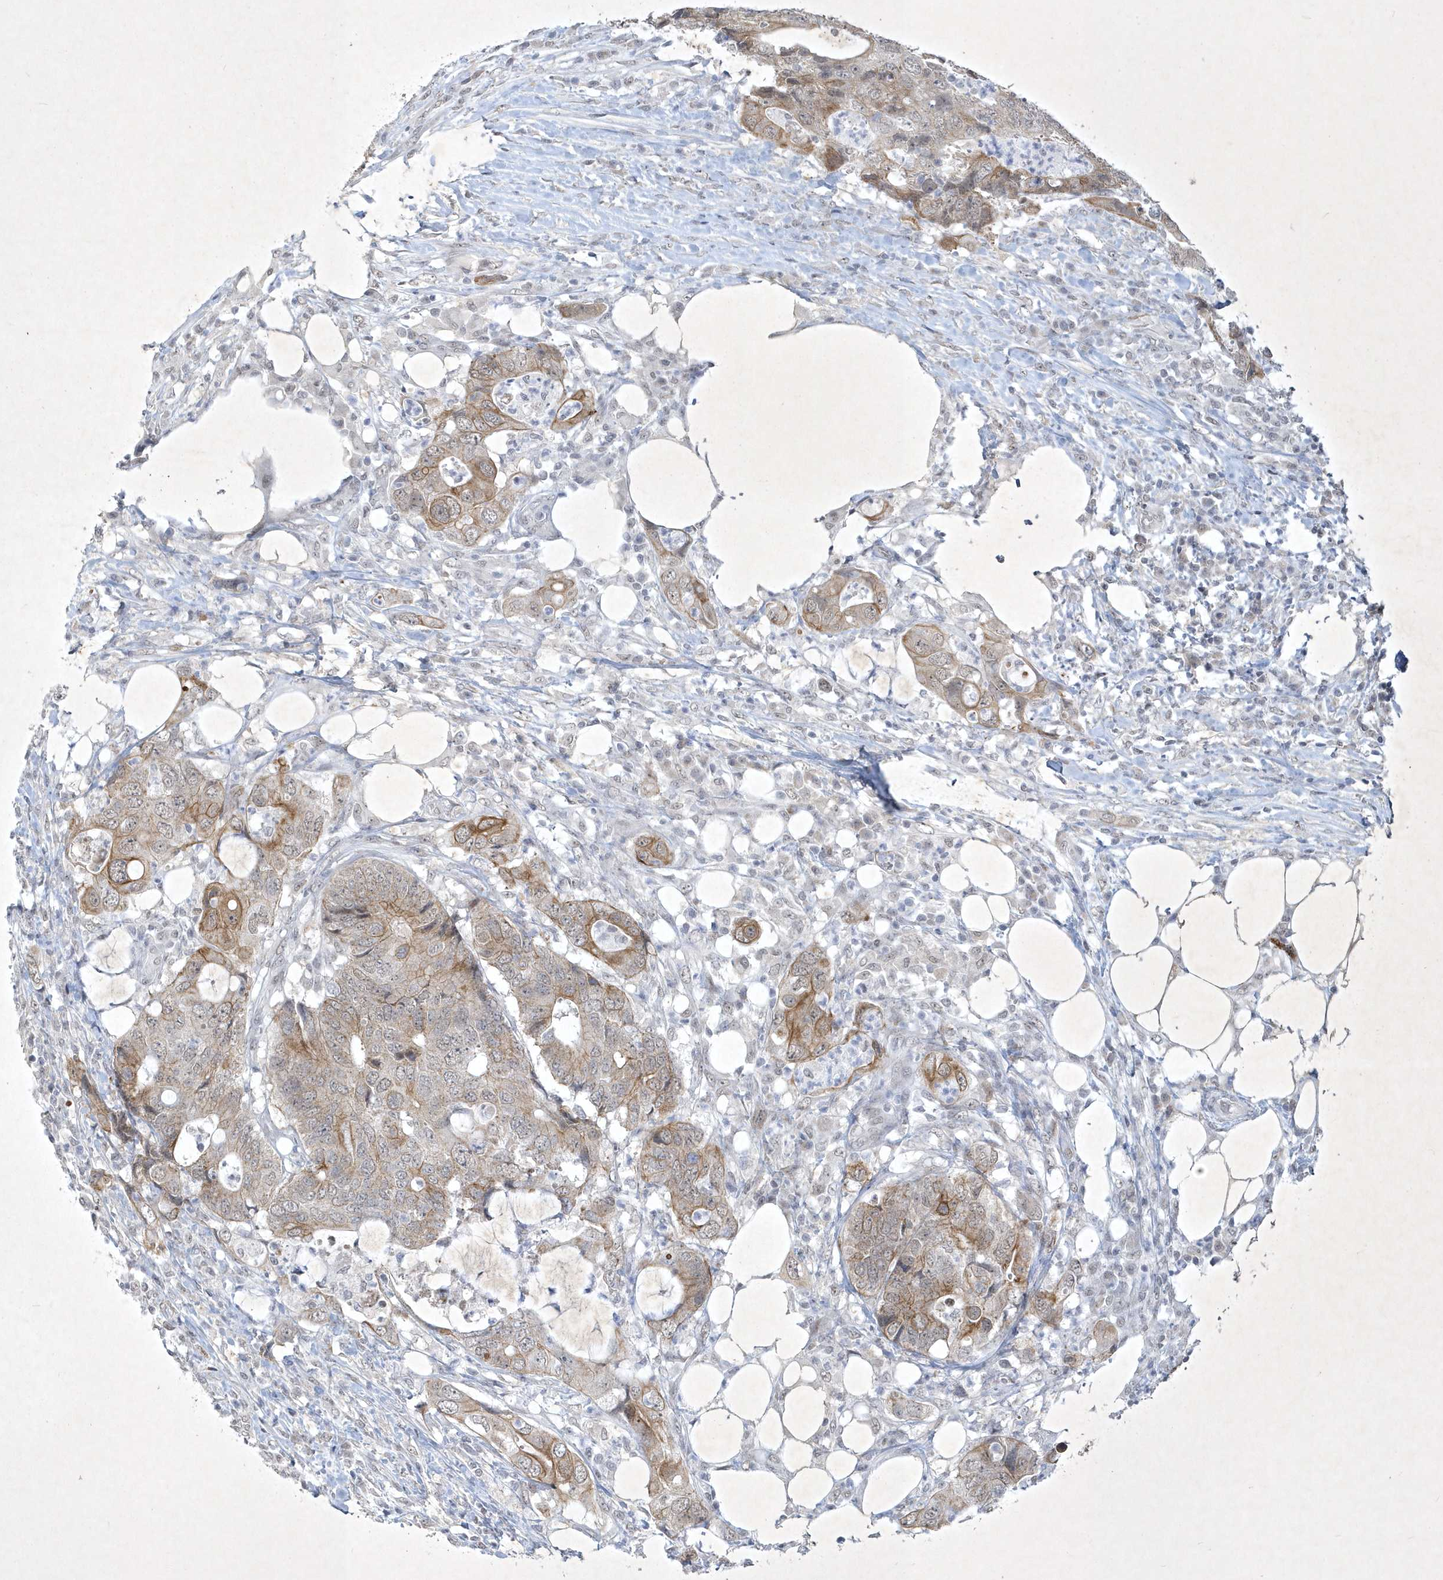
{"staining": {"intensity": "moderate", "quantity": "<25%", "location": "cytoplasmic/membranous"}, "tissue": "colorectal cancer", "cell_type": "Tumor cells", "image_type": "cancer", "snomed": [{"axis": "morphology", "description": "Adenocarcinoma, NOS"}, {"axis": "topography", "description": "Colon"}], "caption": "Immunohistochemical staining of human colorectal cancer displays moderate cytoplasmic/membranous protein positivity in about <25% of tumor cells.", "gene": "ZBTB9", "patient": {"sex": "male", "age": 71}}